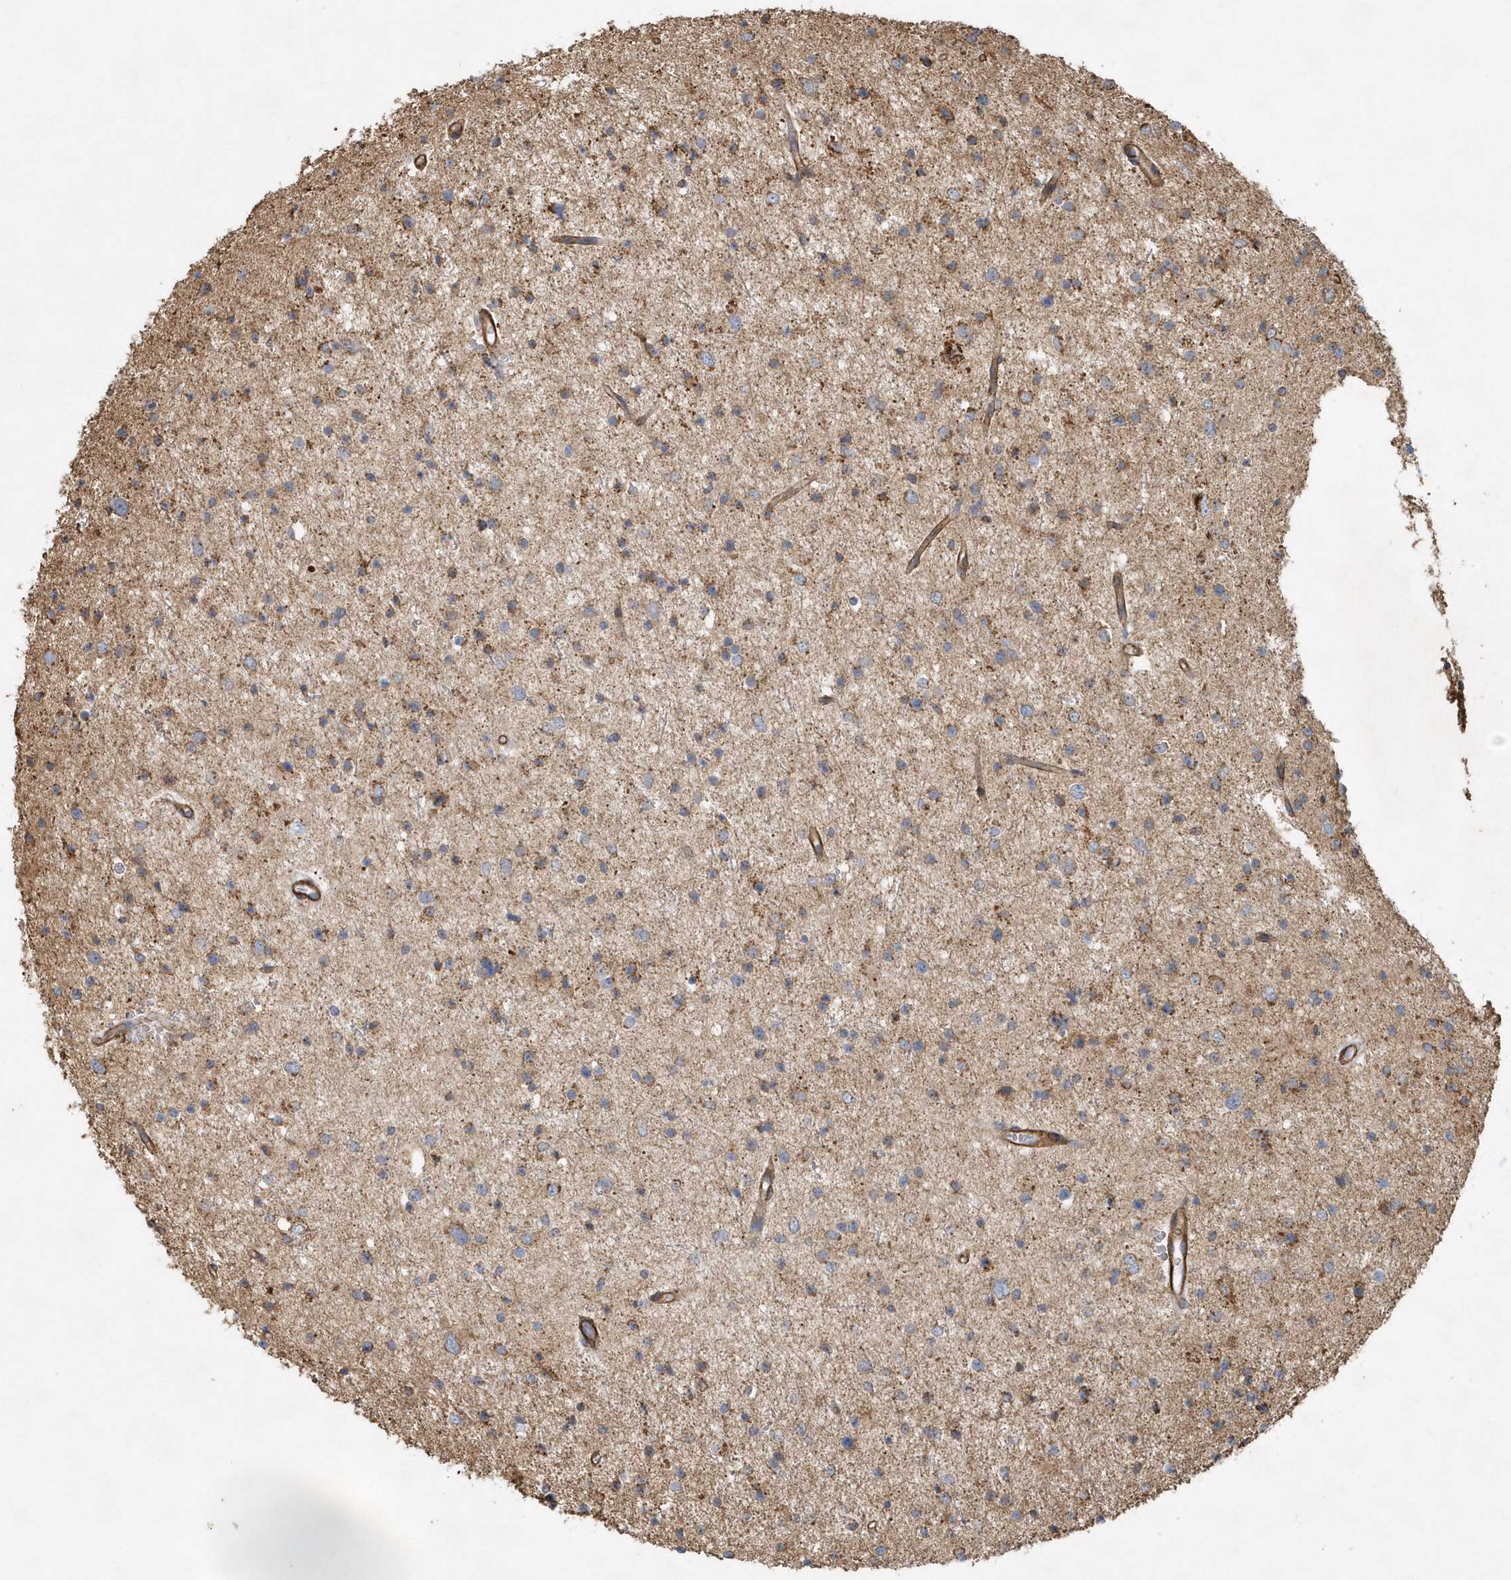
{"staining": {"intensity": "moderate", "quantity": "25%-75%", "location": "cytoplasmic/membranous"}, "tissue": "glioma", "cell_type": "Tumor cells", "image_type": "cancer", "snomed": [{"axis": "morphology", "description": "Glioma, malignant, Low grade"}, {"axis": "topography", "description": "Brain"}], "caption": "Protein positivity by immunohistochemistry (IHC) displays moderate cytoplasmic/membranous expression in about 25%-75% of tumor cells in glioma.", "gene": "MMUT", "patient": {"sex": "female", "age": 37}}